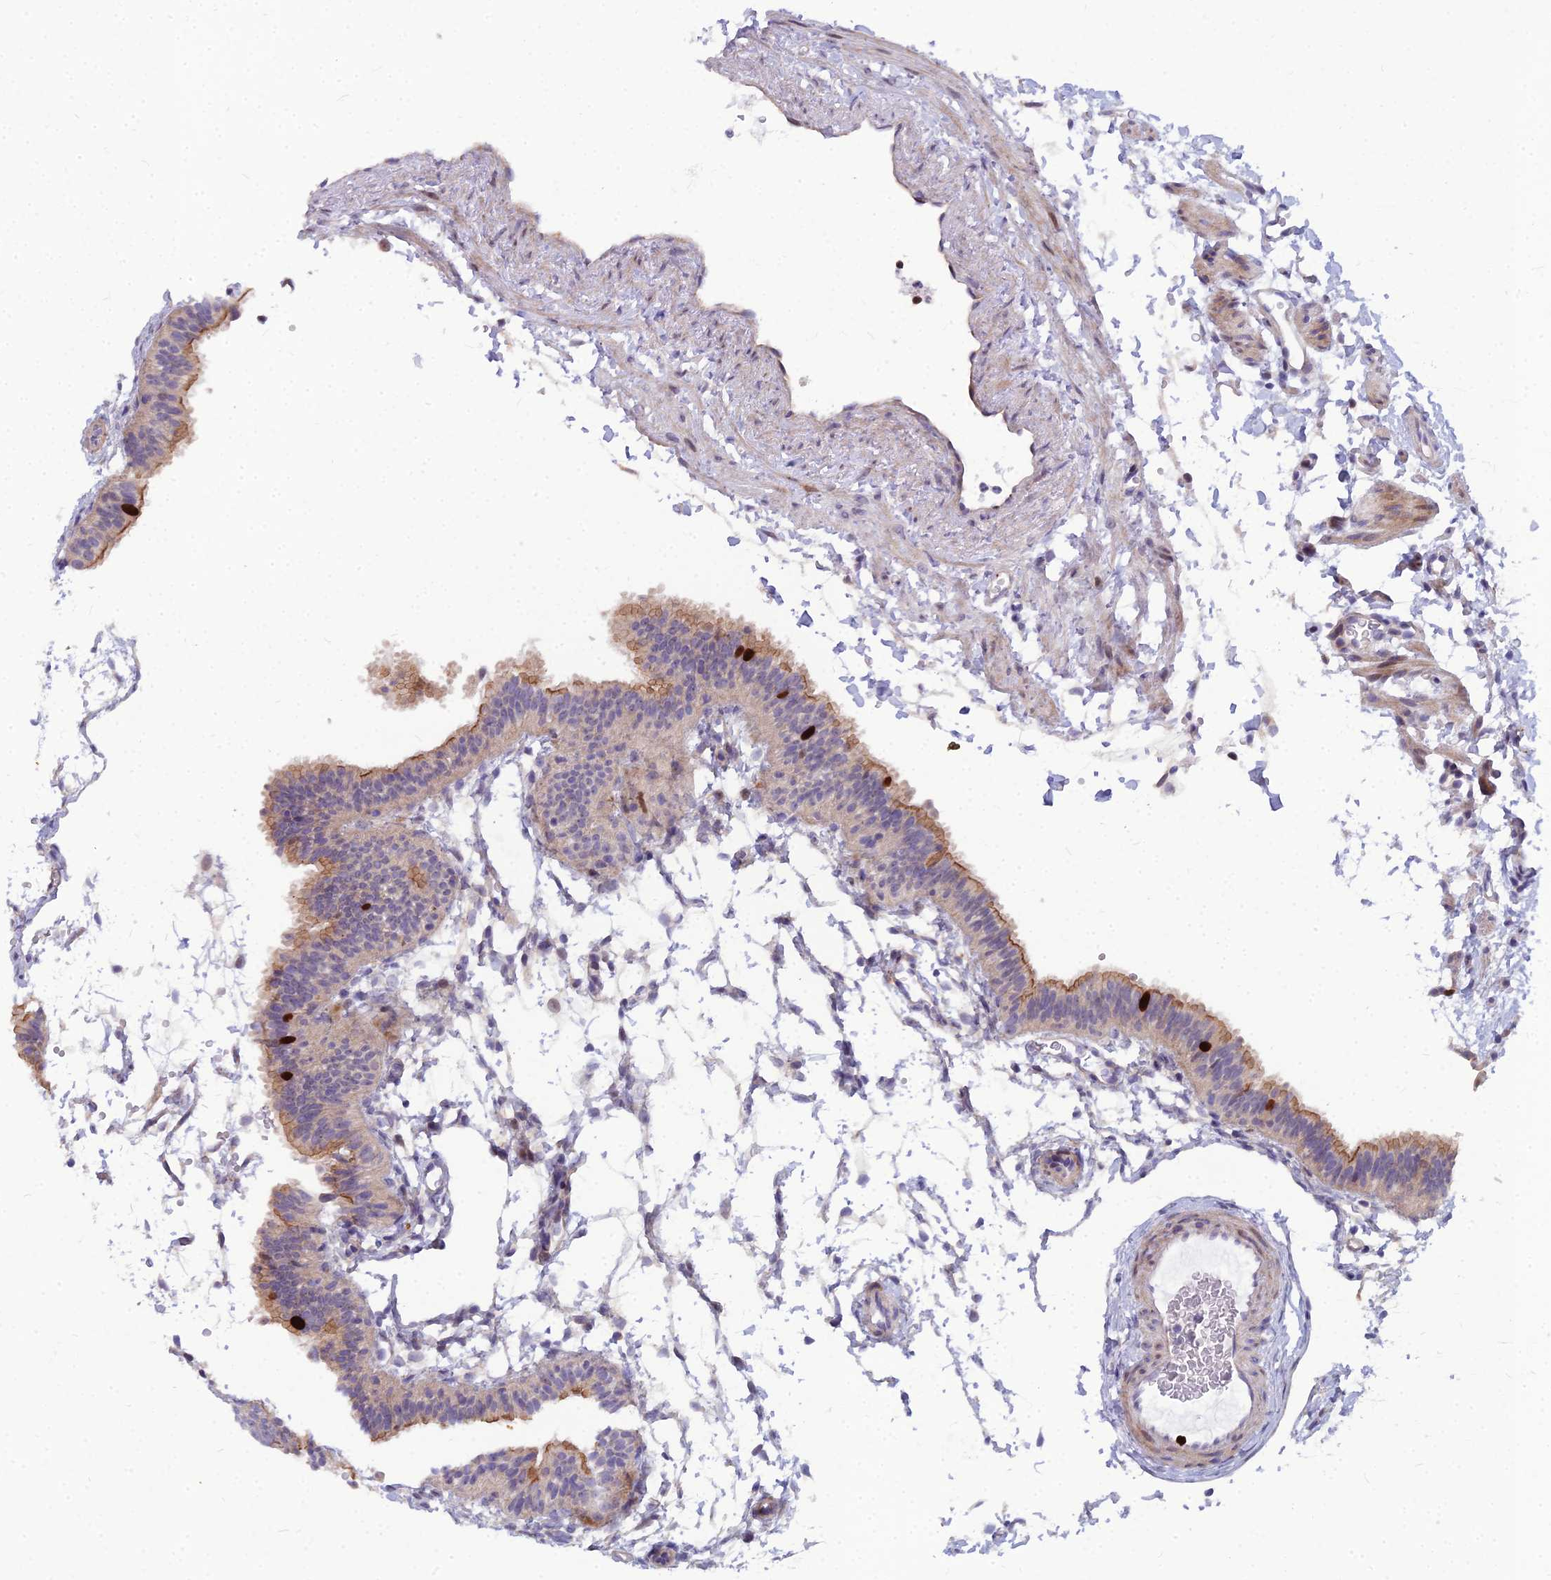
{"staining": {"intensity": "strong", "quantity": "<25%", "location": "cytoplasmic/membranous,nuclear"}, "tissue": "fallopian tube", "cell_type": "Glandular cells", "image_type": "normal", "snomed": [{"axis": "morphology", "description": "Normal tissue, NOS"}, {"axis": "topography", "description": "Fallopian tube"}], "caption": "Immunohistochemical staining of normal fallopian tube displays strong cytoplasmic/membranous,nuclear protein staining in approximately <25% of glandular cells.", "gene": "ENSG00000285920", "patient": {"sex": "female", "age": 35}}